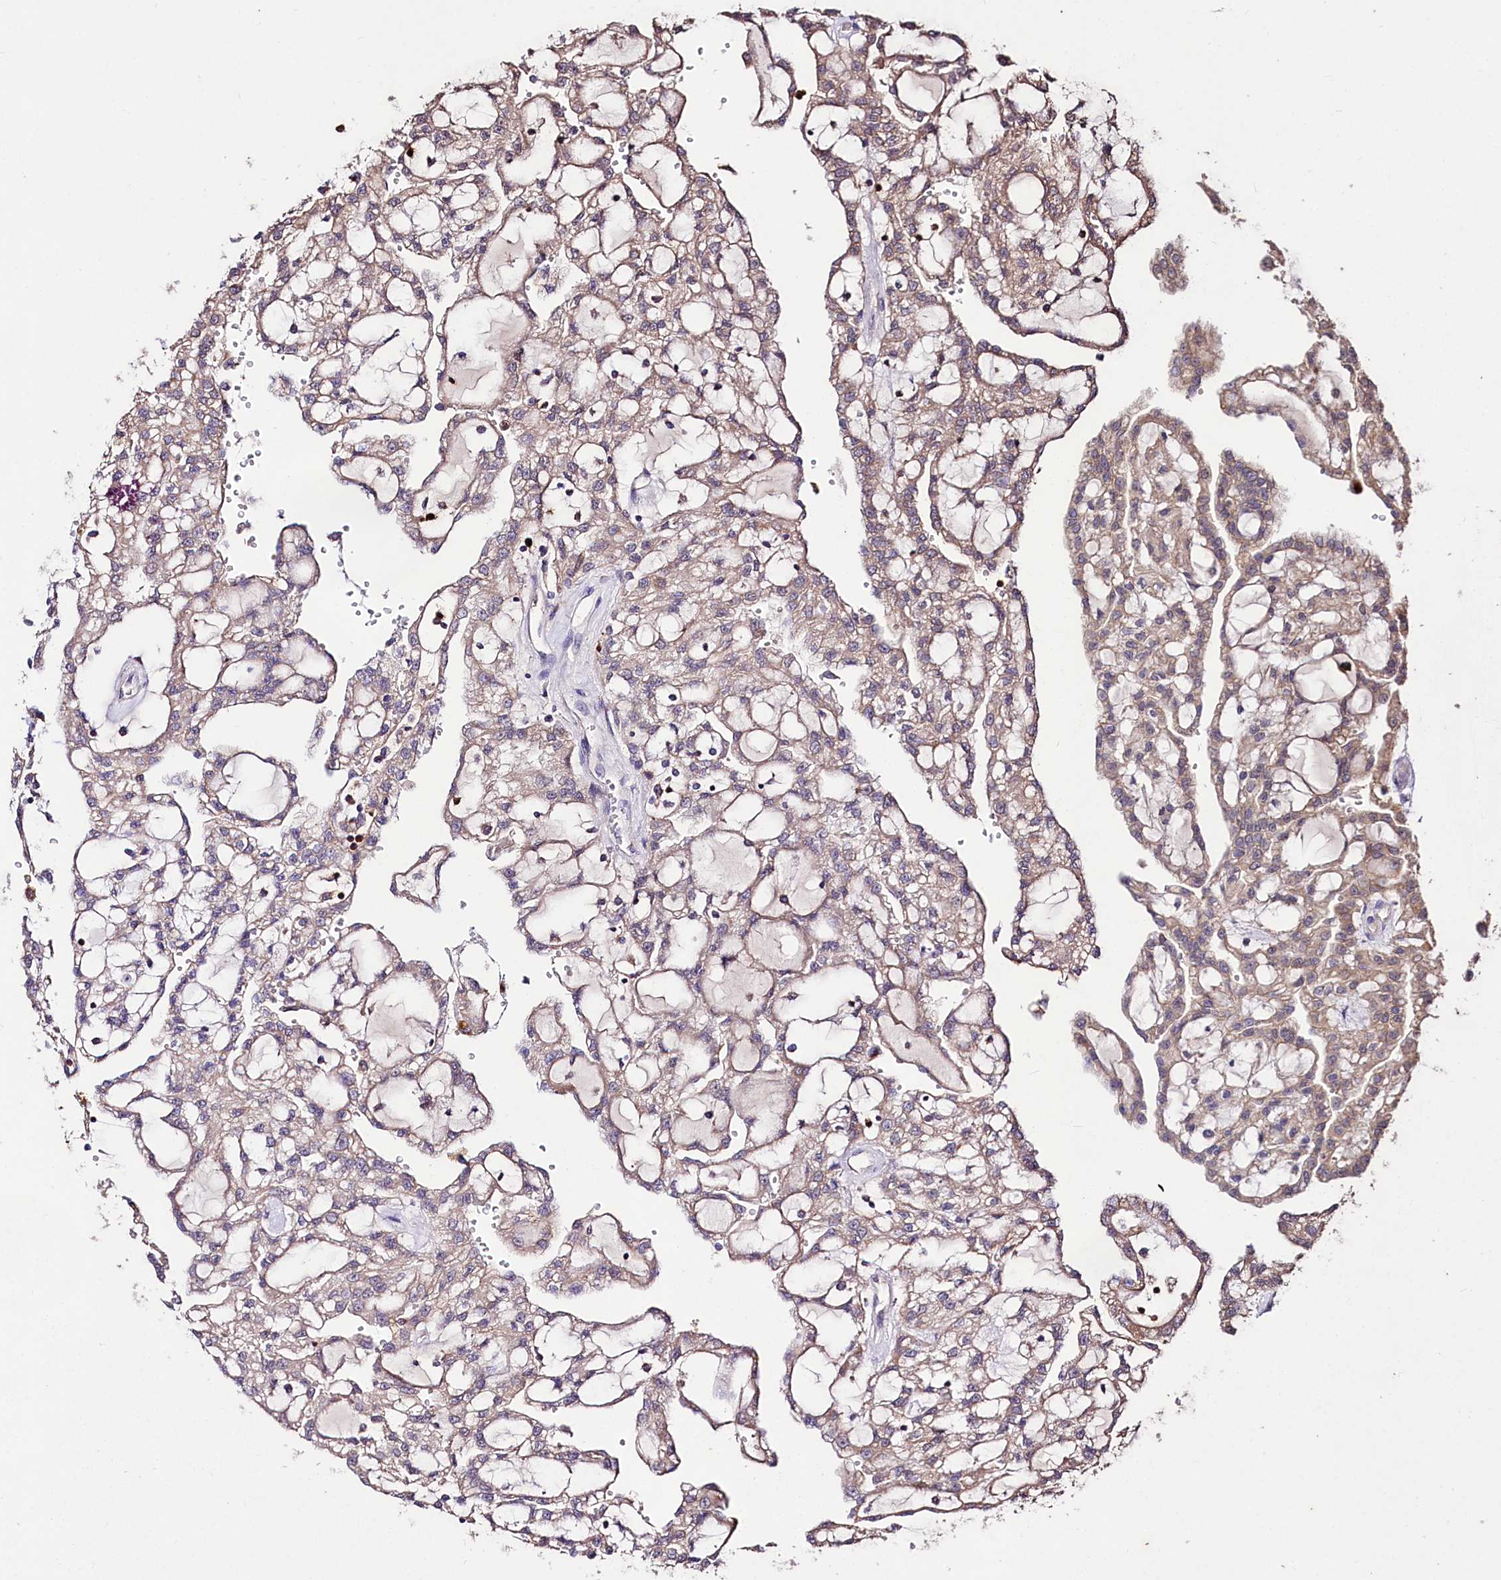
{"staining": {"intensity": "weak", "quantity": "<25%", "location": "cytoplasmic/membranous"}, "tissue": "renal cancer", "cell_type": "Tumor cells", "image_type": "cancer", "snomed": [{"axis": "morphology", "description": "Adenocarcinoma, NOS"}, {"axis": "topography", "description": "Kidney"}], "caption": "Tumor cells are negative for protein expression in human renal adenocarcinoma.", "gene": "KLRB1", "patient": {"sex": "male", "age": 63}}